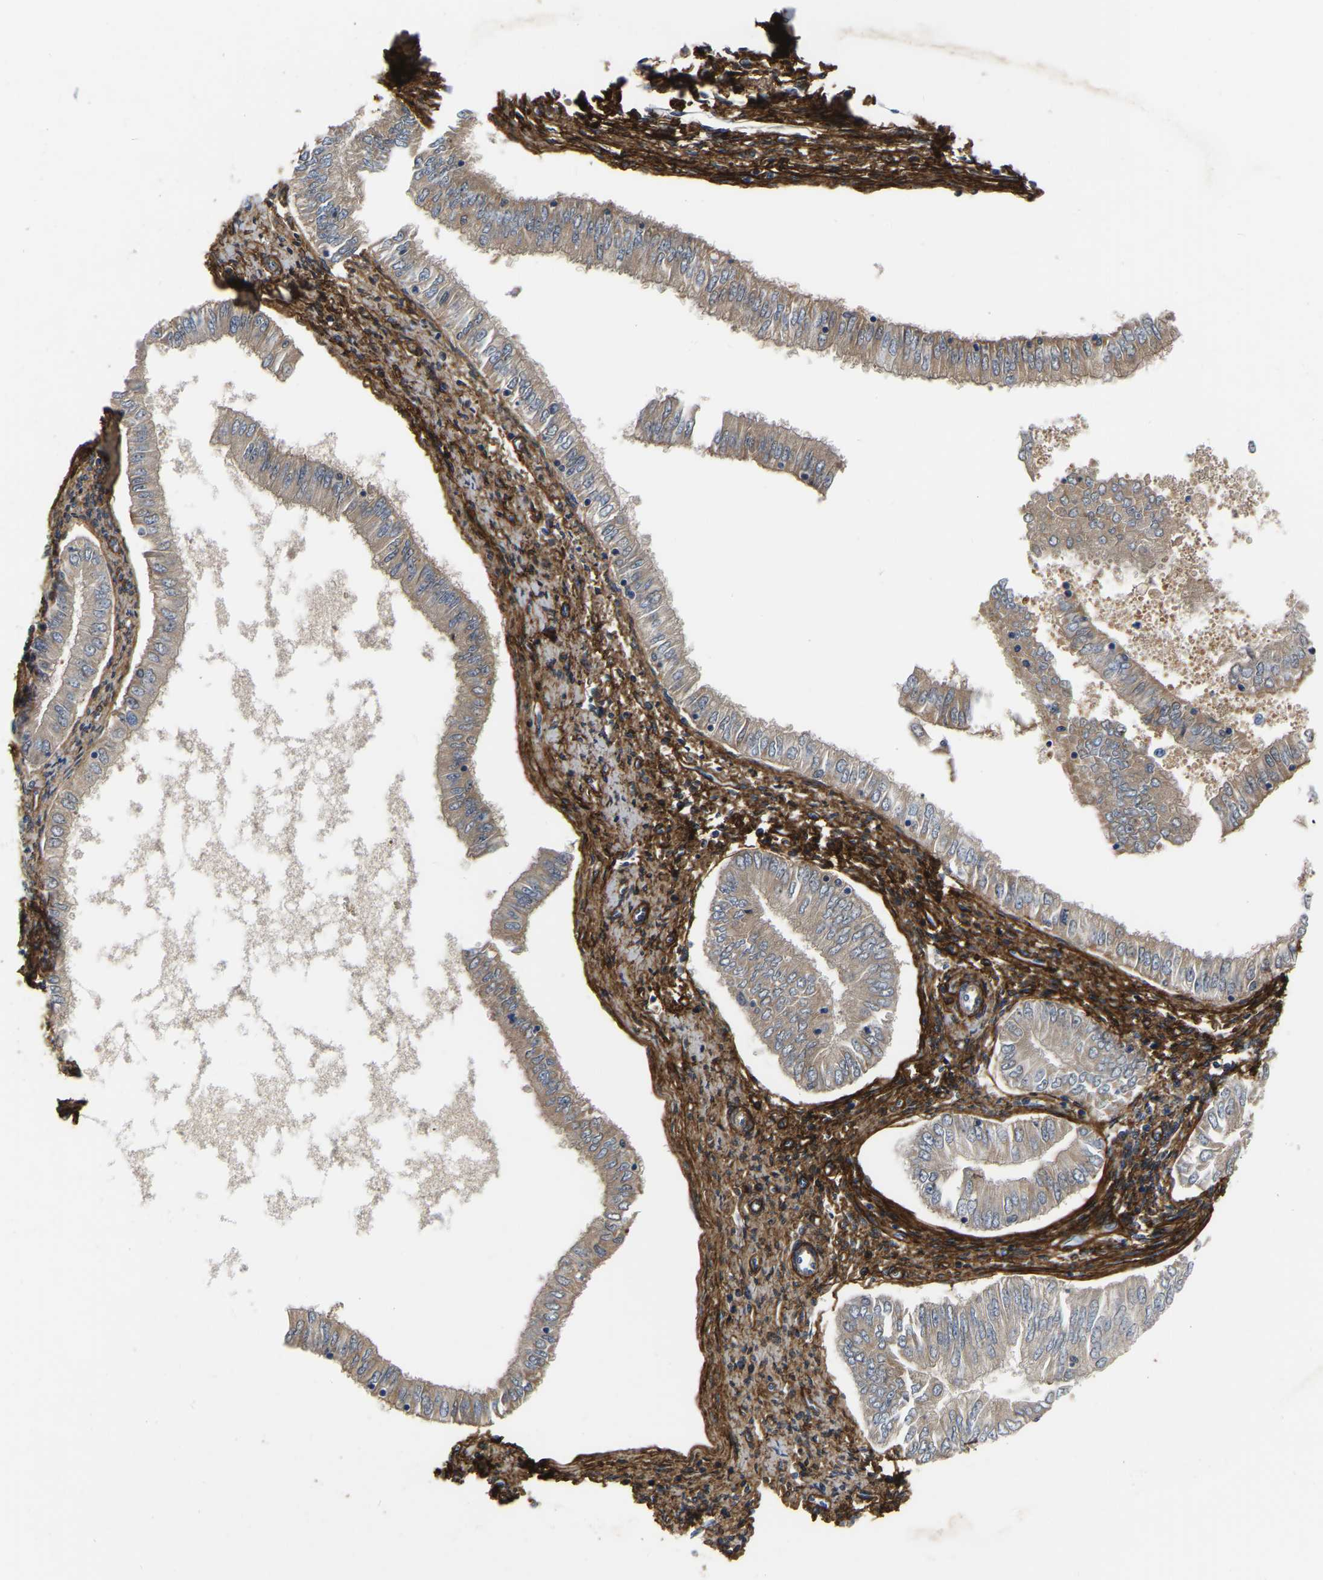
{"staining": {"intensity": "weak", "quantity": "25%-75%", "location": "cytoplasmic/membranous"}, "tissue": "endometrial cancer", "cell_type": "Tumor cells", "image_type": "cancer", "snomed": [{"axis": "morphology", "description": "Adenocarcinoma, NOS"}, {"axis": "topography", "description": "Endometrium"}], "caption": "Endometrial adenocarcinoma stained with a brown dye displays weak cytoplasmic/membranous positive positivity in approximately 25%-75% of tumor cells.", "gene": "COL6A1", "patient": {"sex": "female", "age": 53}}